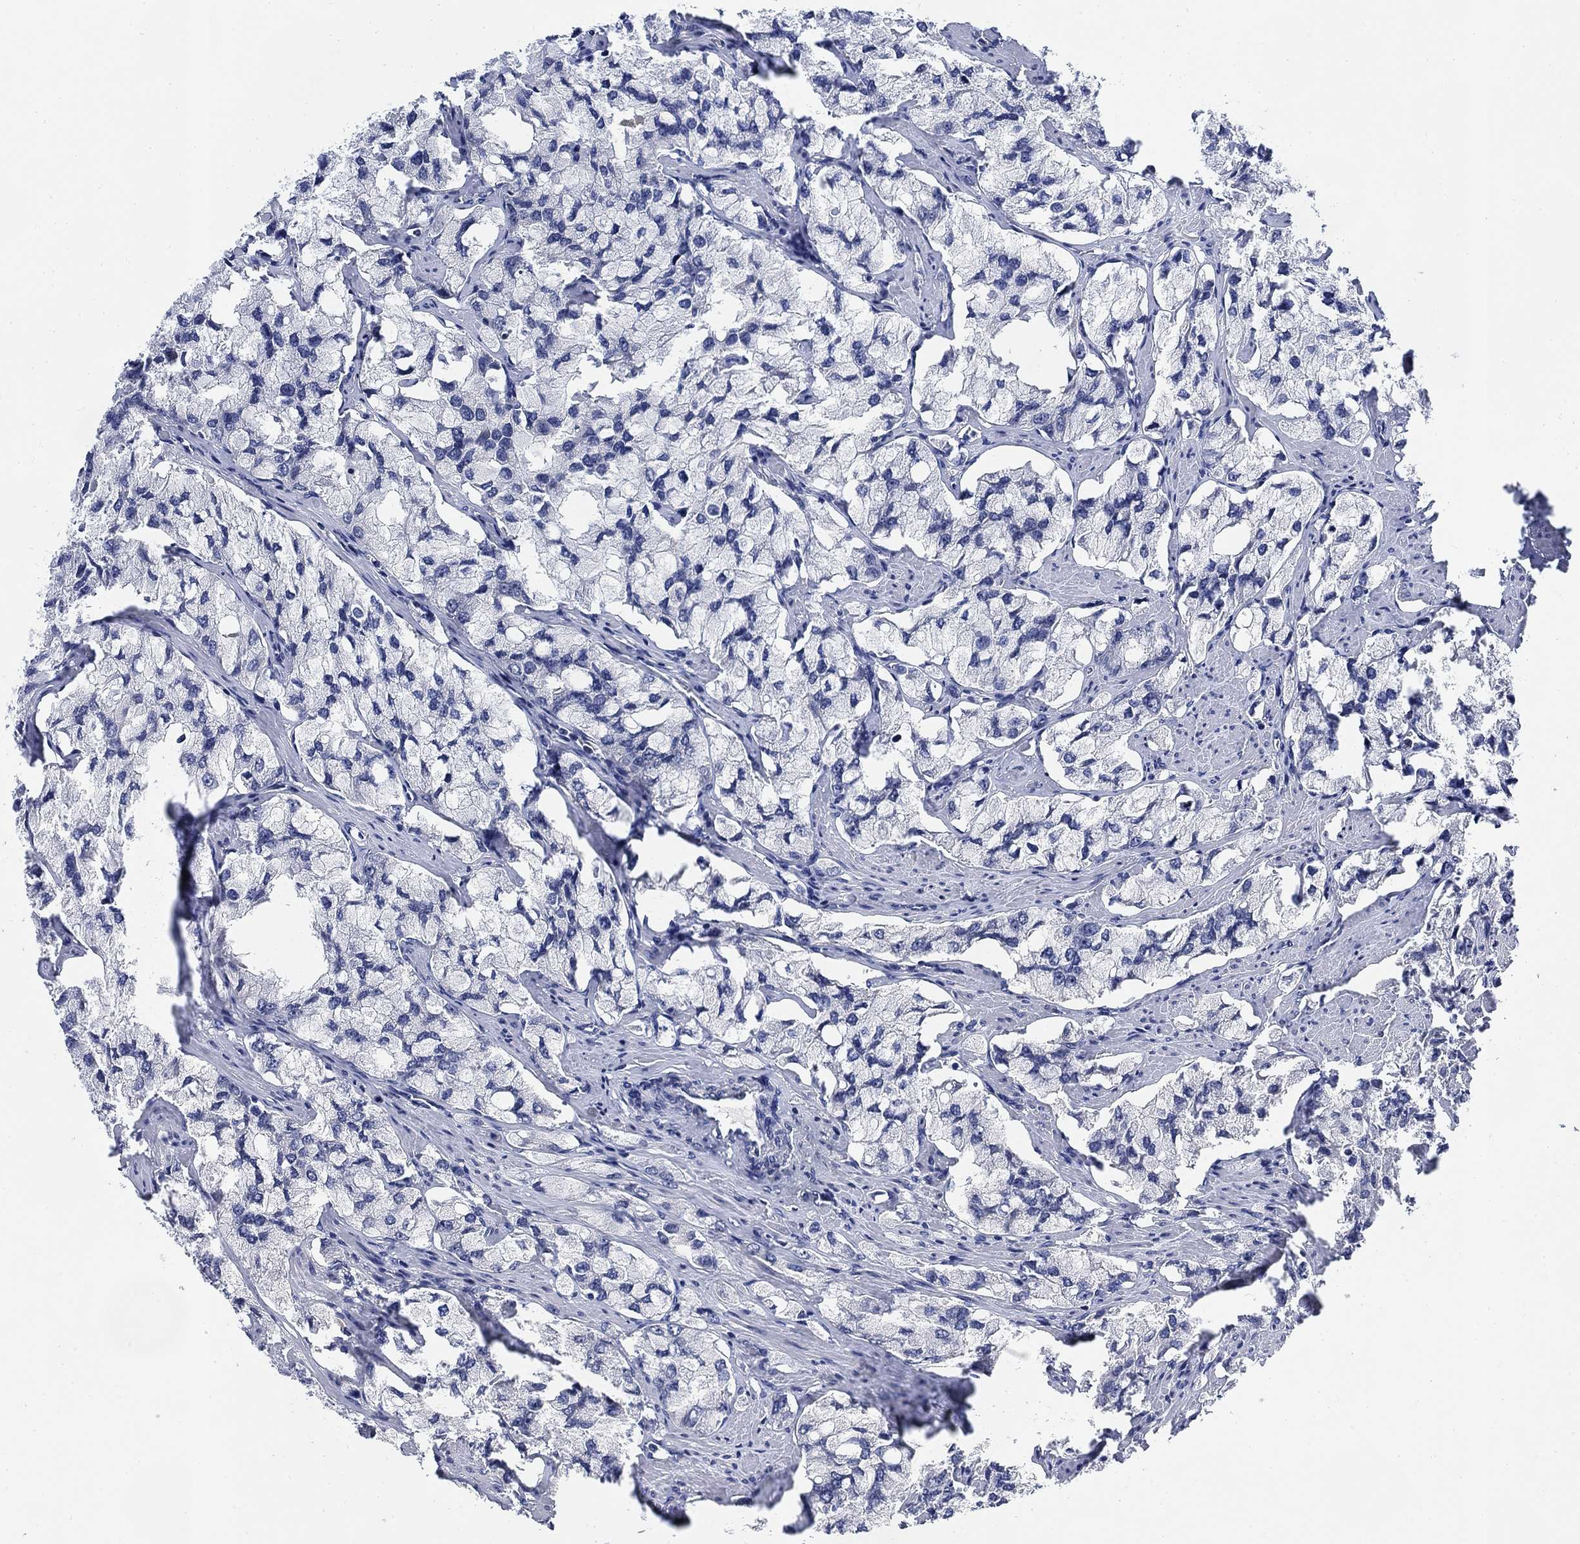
{"staining": {"intensity": "negative", "quantity": "none", "location": "none"}, "tissue": "prostate cancer", "cell_type": "Tumor cells", "image_type": "cancer", "snomed": [{"axis": "morphology", "description": "Adenocarcinoma, NOS"}, {"axis": "topography", "description": "Prostate and seminal vesicle, NOS"}, {"axis": "topography", "description": "Prostate"}], "caption": "IHC of adenocarcinoma (prostate) displays no staining in tumor cells.", "gene": "DAZL", "patient": {"sex": "male", "age": 64}}